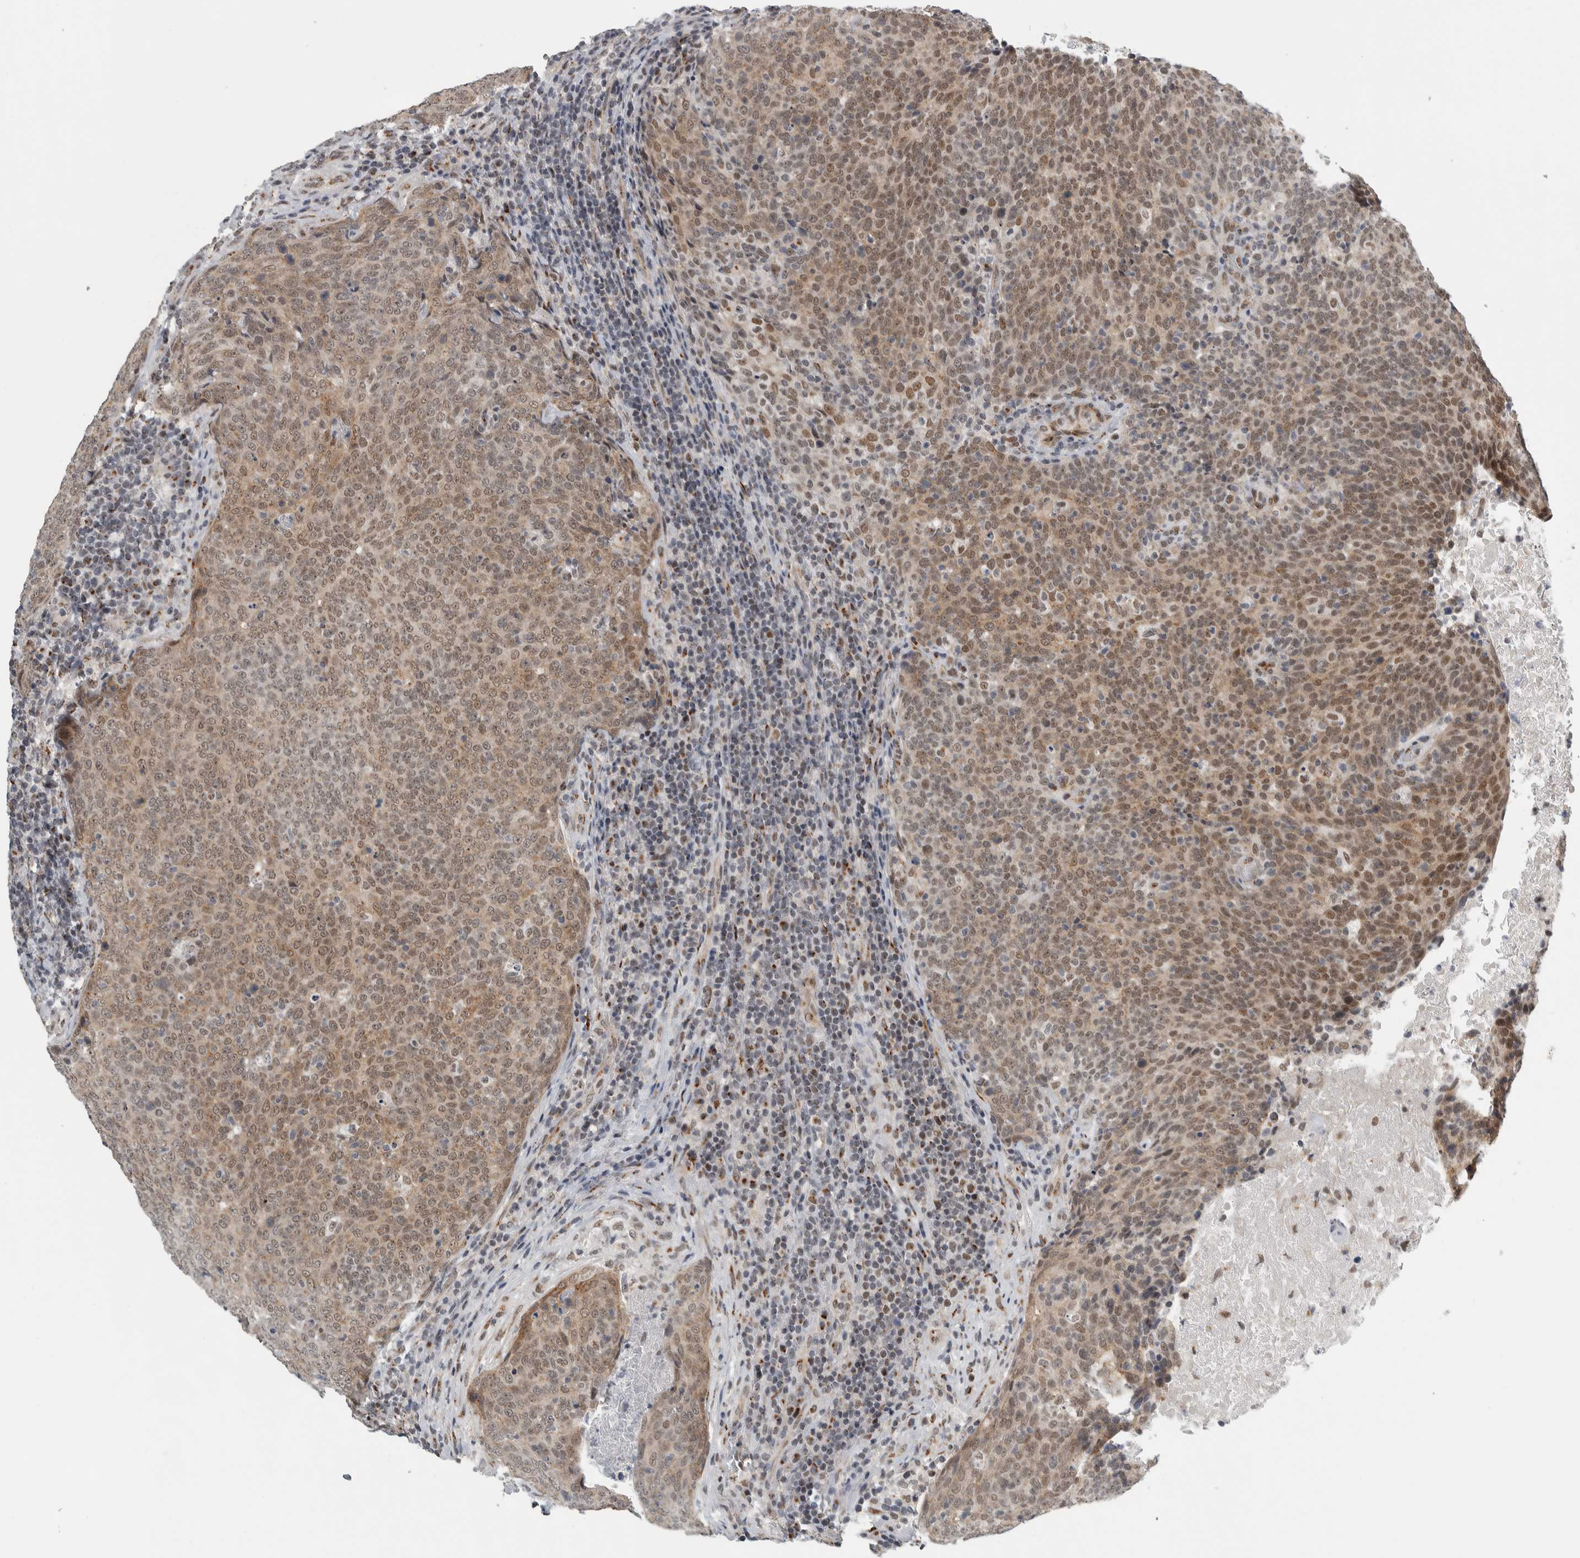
{"staining": {"intensity": "moderate", "quantity": ">75%", "location": "cytoplasmic/membranous,nuclear"}, "tissue": "head and neck cancer", "cell_type": "Tumor cells", "image_type": "cancer", "snomed": [{"axis": "morphology", "description": "Squamous cell carcinoma, NOS"}, {"axis": "morphology", "description": "Squamous cell carcinoma, metastatic, NOS"}, {"axis": "topography", "description": "Lymph node"}, {"axis": "topography", "description": "Head-Neck"}], "caption": "A high-resolution micrograph shows IHC staining of head and neck cancer, which displays moderate cytoplasmic/membranous and nuclear expression in approximately >75% of tumor cells.", "gene": "ZMYND8", "patient": {"sex": "male", "age": 62}}